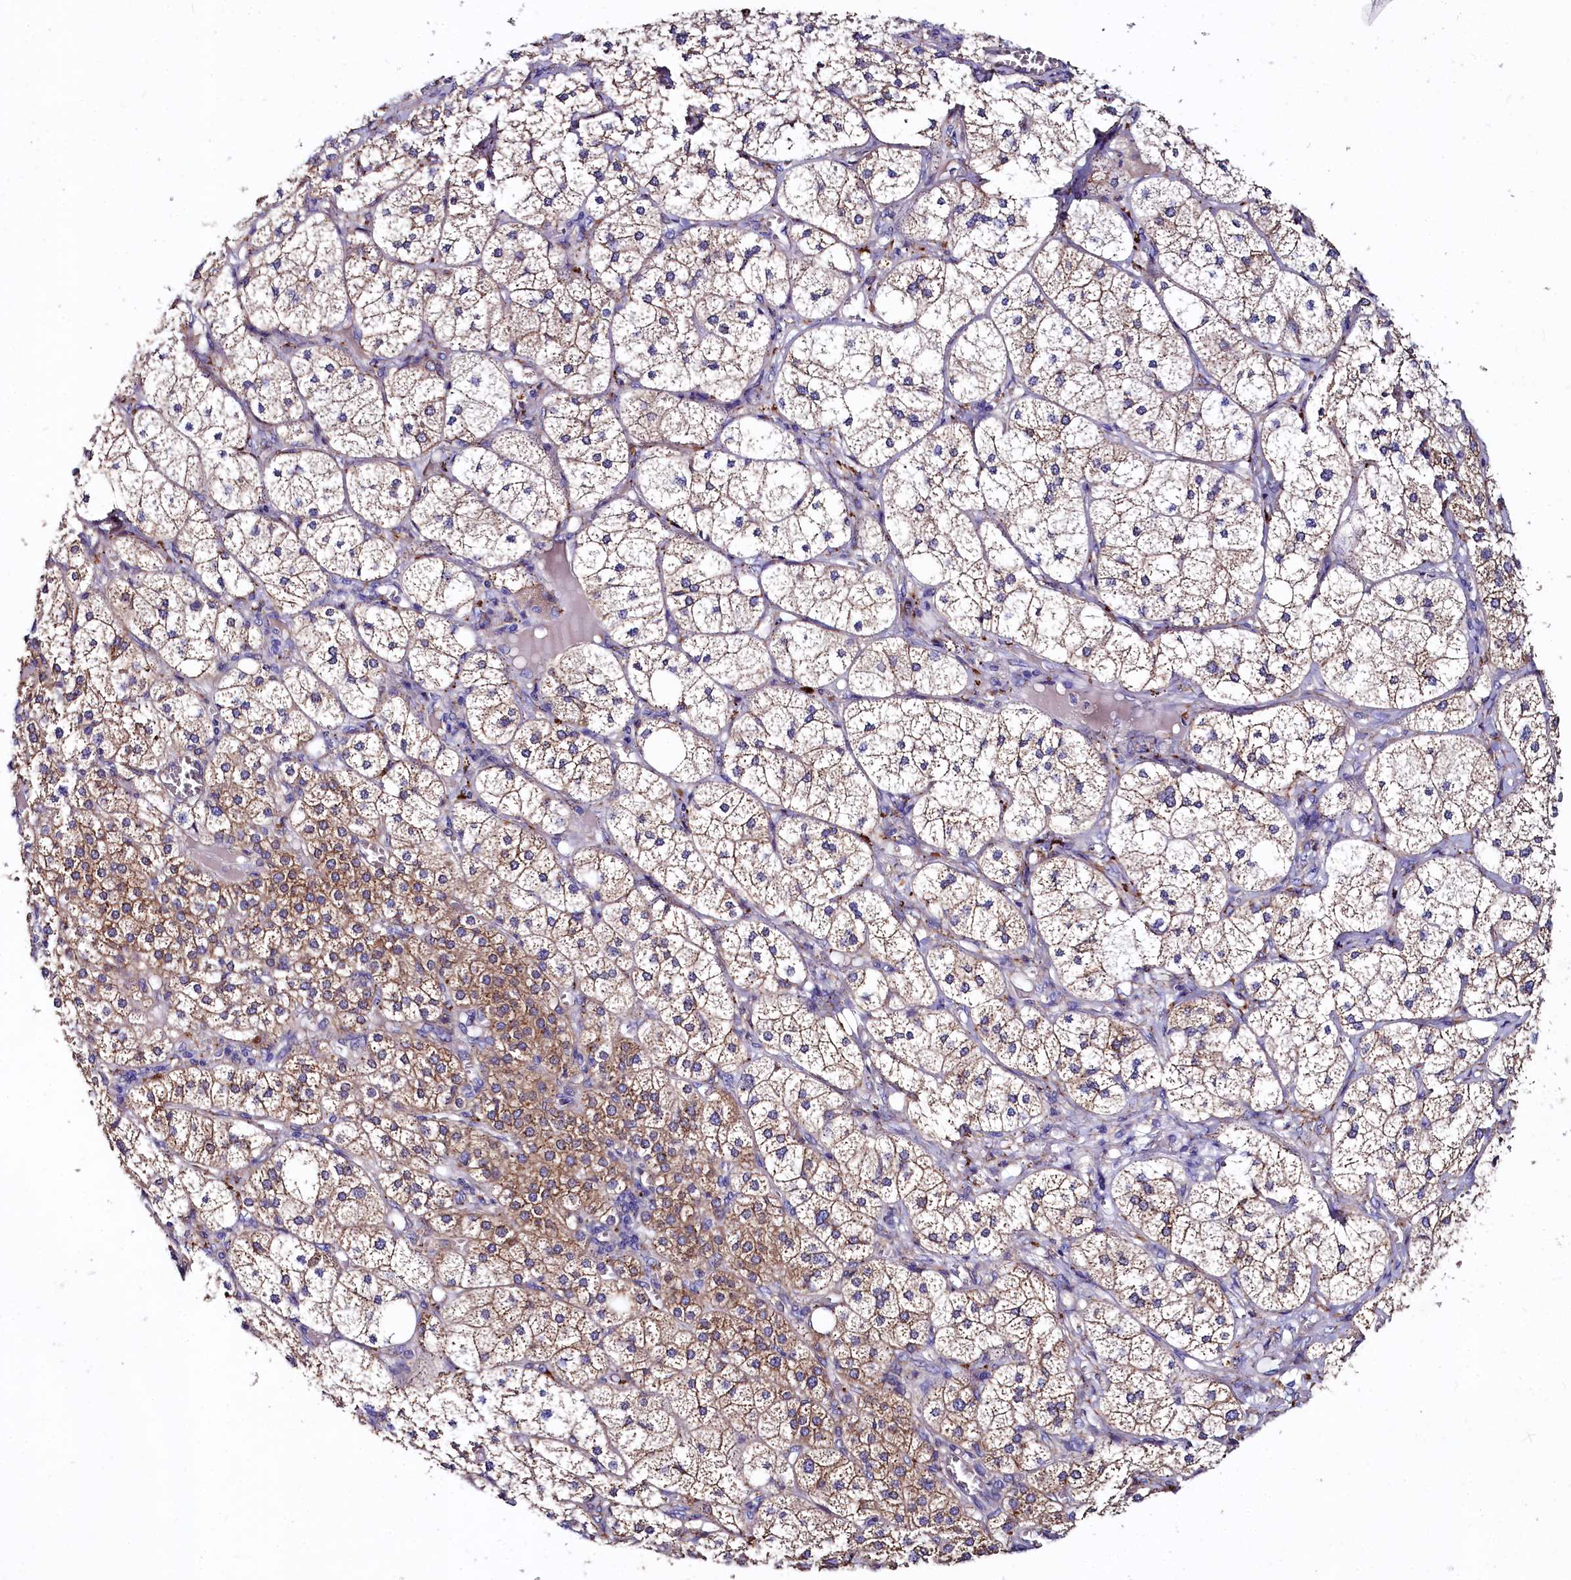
{"staining": {"intensity": "moderate", "quantity": ">75%", "location": "cytoplasmic/membranous"}, "tissue": "adrenal gland", "cell_type": "Glandular cells", "image_type": "normal", "snomed": [{"axis": "morphology", "description": "Normal tissue, NOS"}, {"axis": "topography", "description": "Adrenal gland"}], "caption": "Adrenal gland stained with DAB IHC shows medium levels of moderate cytoplasmic/membranous expression in approximately >75% of glandular cells. The staining is performed using DAB brown chromogen to label protein expression. The nuclei are counter-stained blue using hematoxylin.", "gene": "QARS1", "patient": {"sex": "female", "age": 61}}